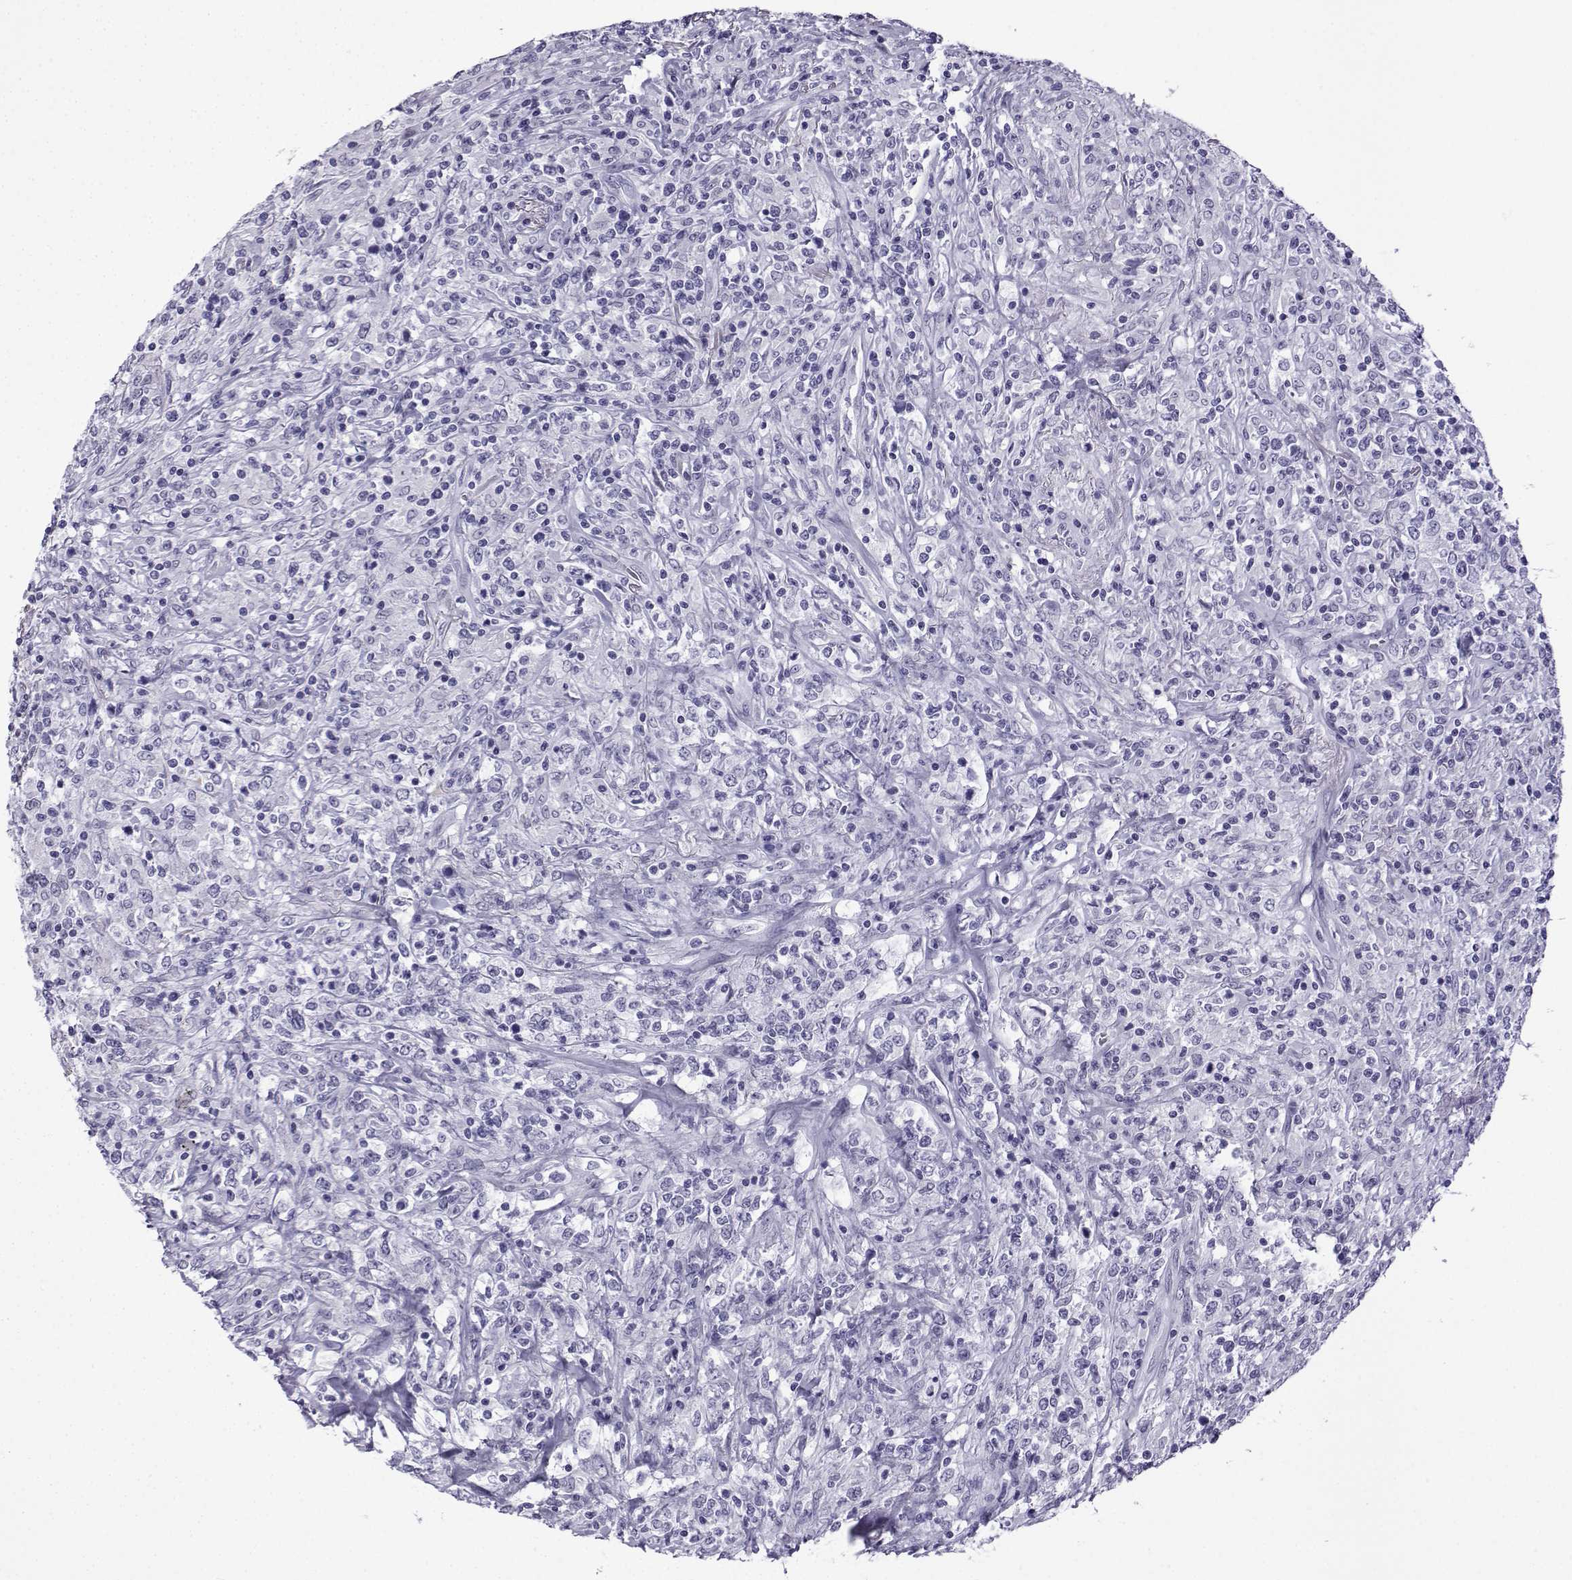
{"staining": {"intensity": "negative", "quantity": "none", "location": "none"}, "tissue": "lymphoma", "cell_type": "Tumor cells", "image_type": "cancer", "snomed": [{"axis": "morphology", "description": "Malignant lymphoma, non-Hodgkin's type, High grade"}, {"axis": "topography", "description": "Lung"}], "caption": "Protein analysis of high-grade malignant lymphoma, non-Hodgkin's type displays no significant staining in tumor cells.", "gene": "MRGBP", "patient": {"sex": "male", "age": 79}}